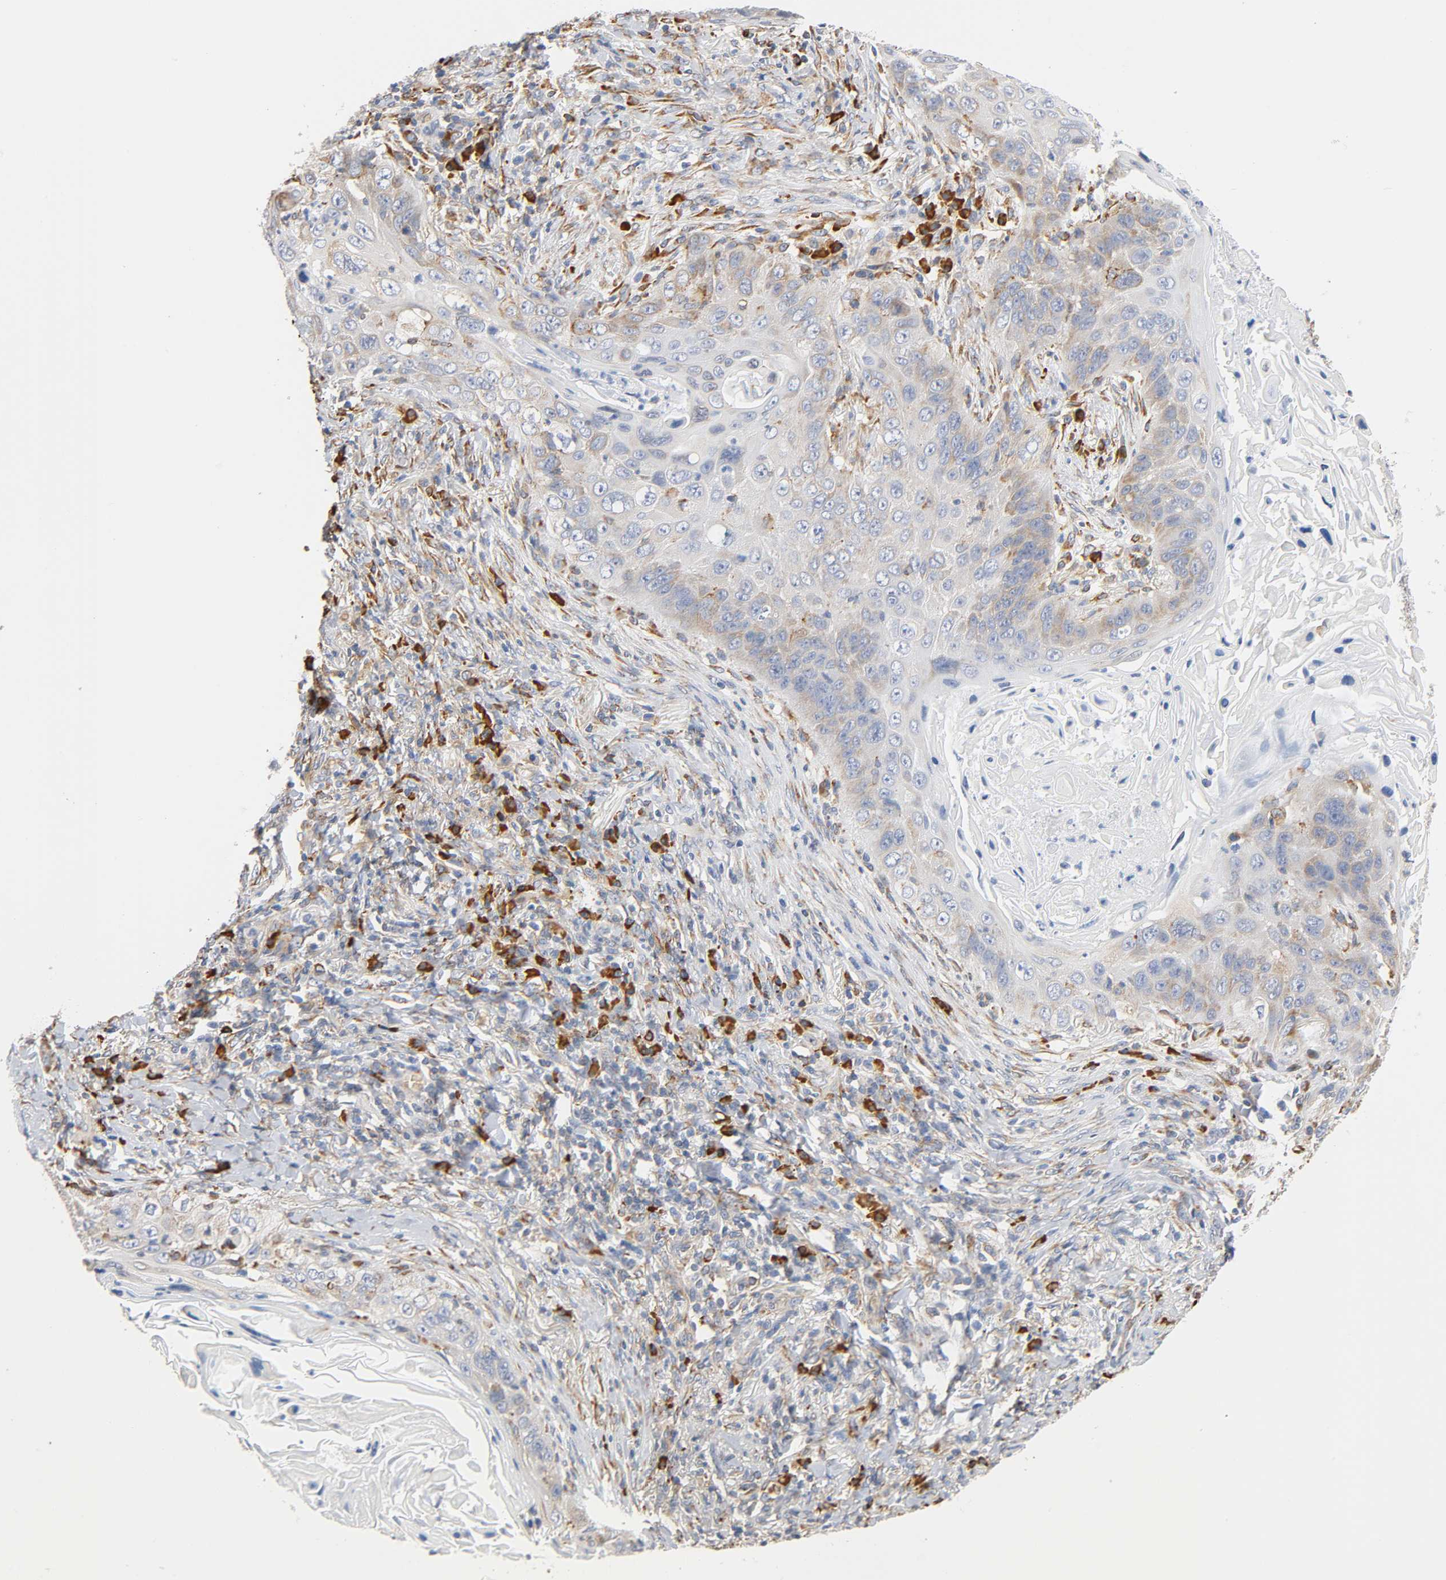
{"staining": {"intensity": "weak", "quantity": ">75%", "location": "cytoplasmic/membranous"}, "tissue": "lung cancer", "cell_type": "Tumor cells", "image_type": "cancer", "snomed": [{"axis": "morphology", "description": "Squamous cell carcinoma, NOS"}, {"axis": "topography", "description": "Lung"}], "caption": "Weak cytoplasmic/membranous positivity for a protein is present in approximately >75% of tumor cells of lung cancer using IHC.", "gene": "UCKL1", "patient": {"sex": "female", "age": 67}}